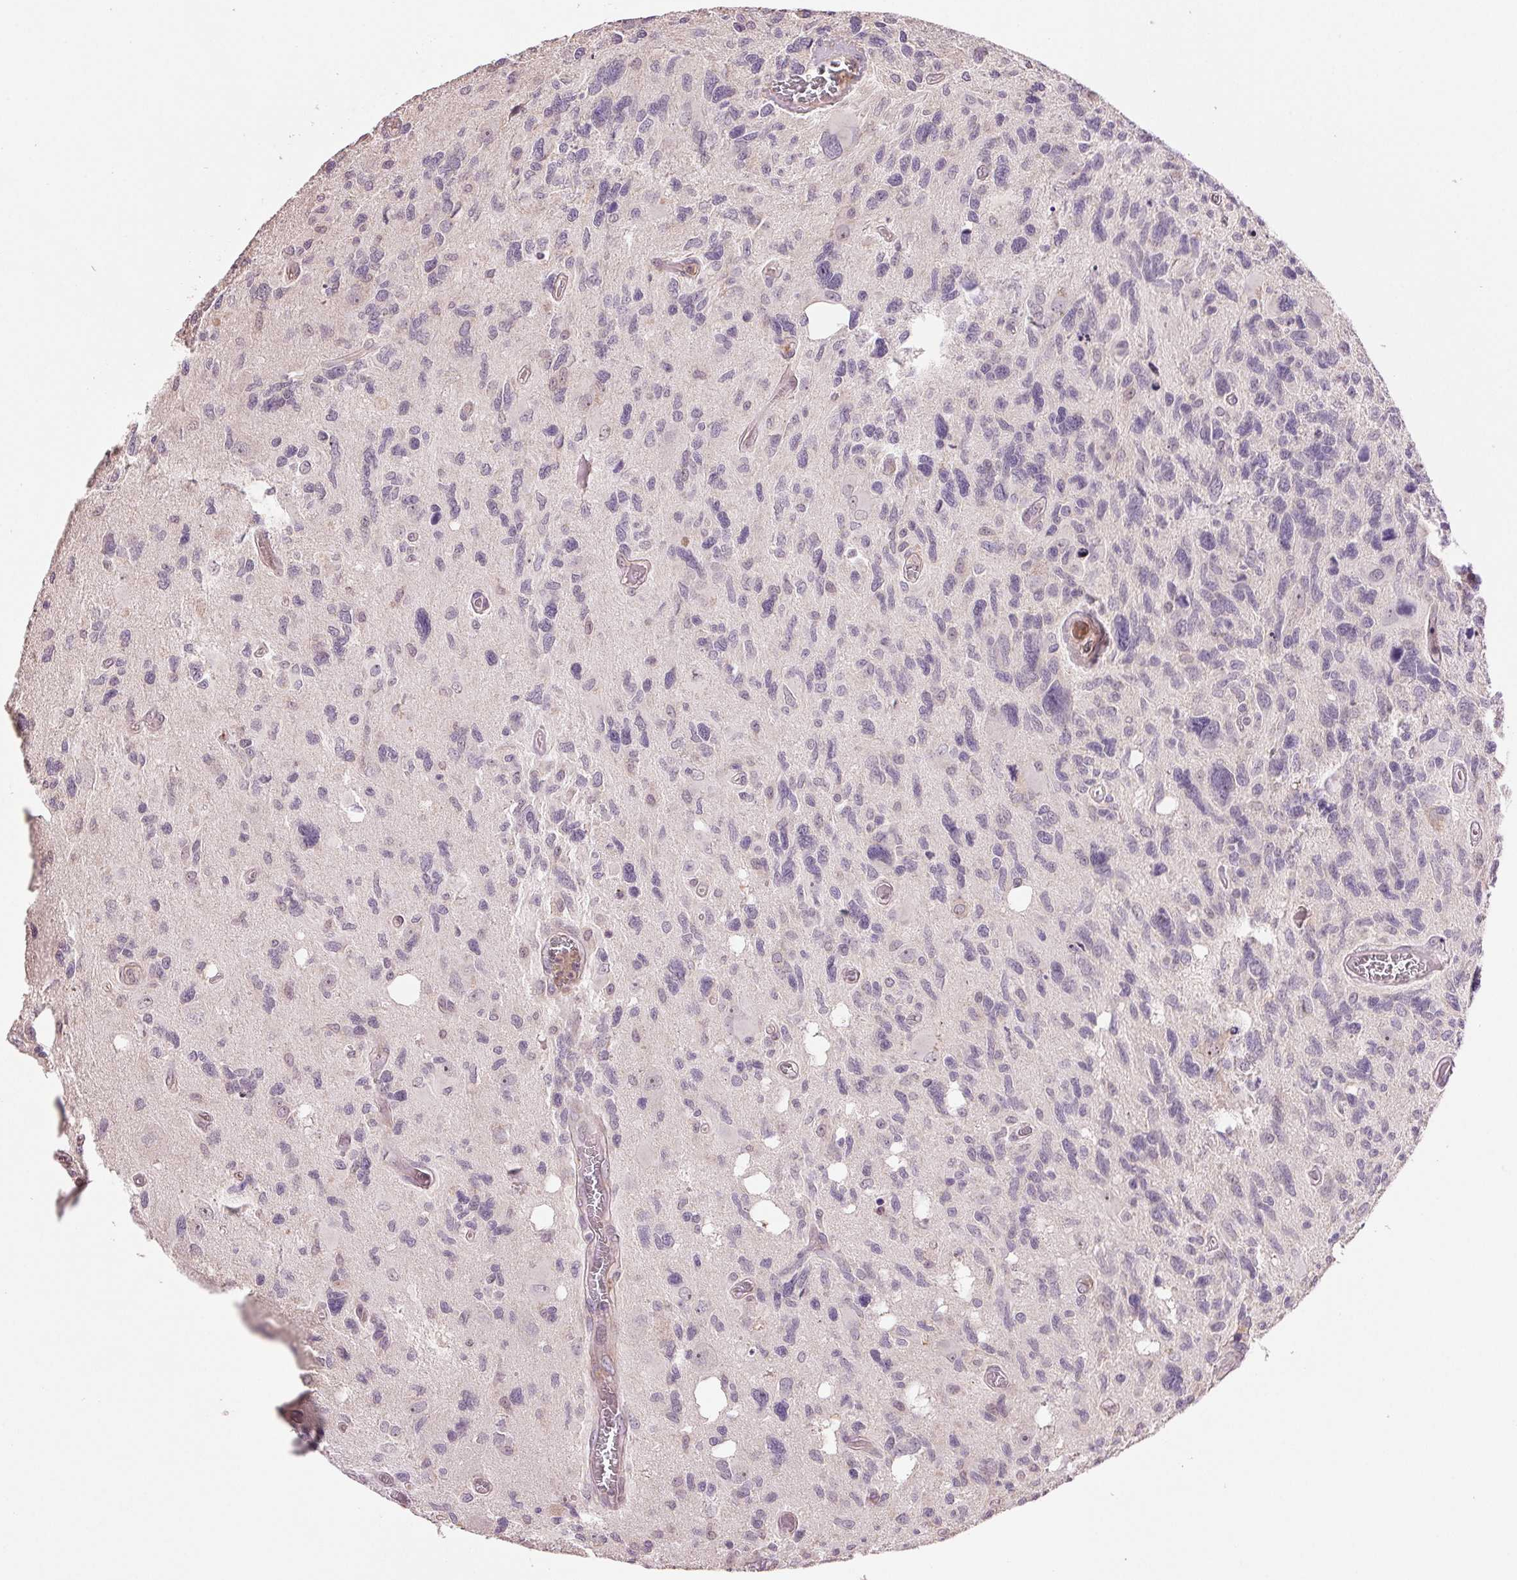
{"staining": {"intensity": "negative", "quantity": "none", "location": "none"}, "tissue": "glioma", "cell_type": "Tumor cells", "image_type": "cancer", "snomed": [{"axis": "morphology", "description": "Glioma, malignant, High grade"}, {"axis": "topography", "description": "Brain"}], "caption": "Tumor cells show no significant protein staining in malignant glioma (high-grade).", "gene": "TMEM253", "patient": {"sex": "male", "age": 49}}